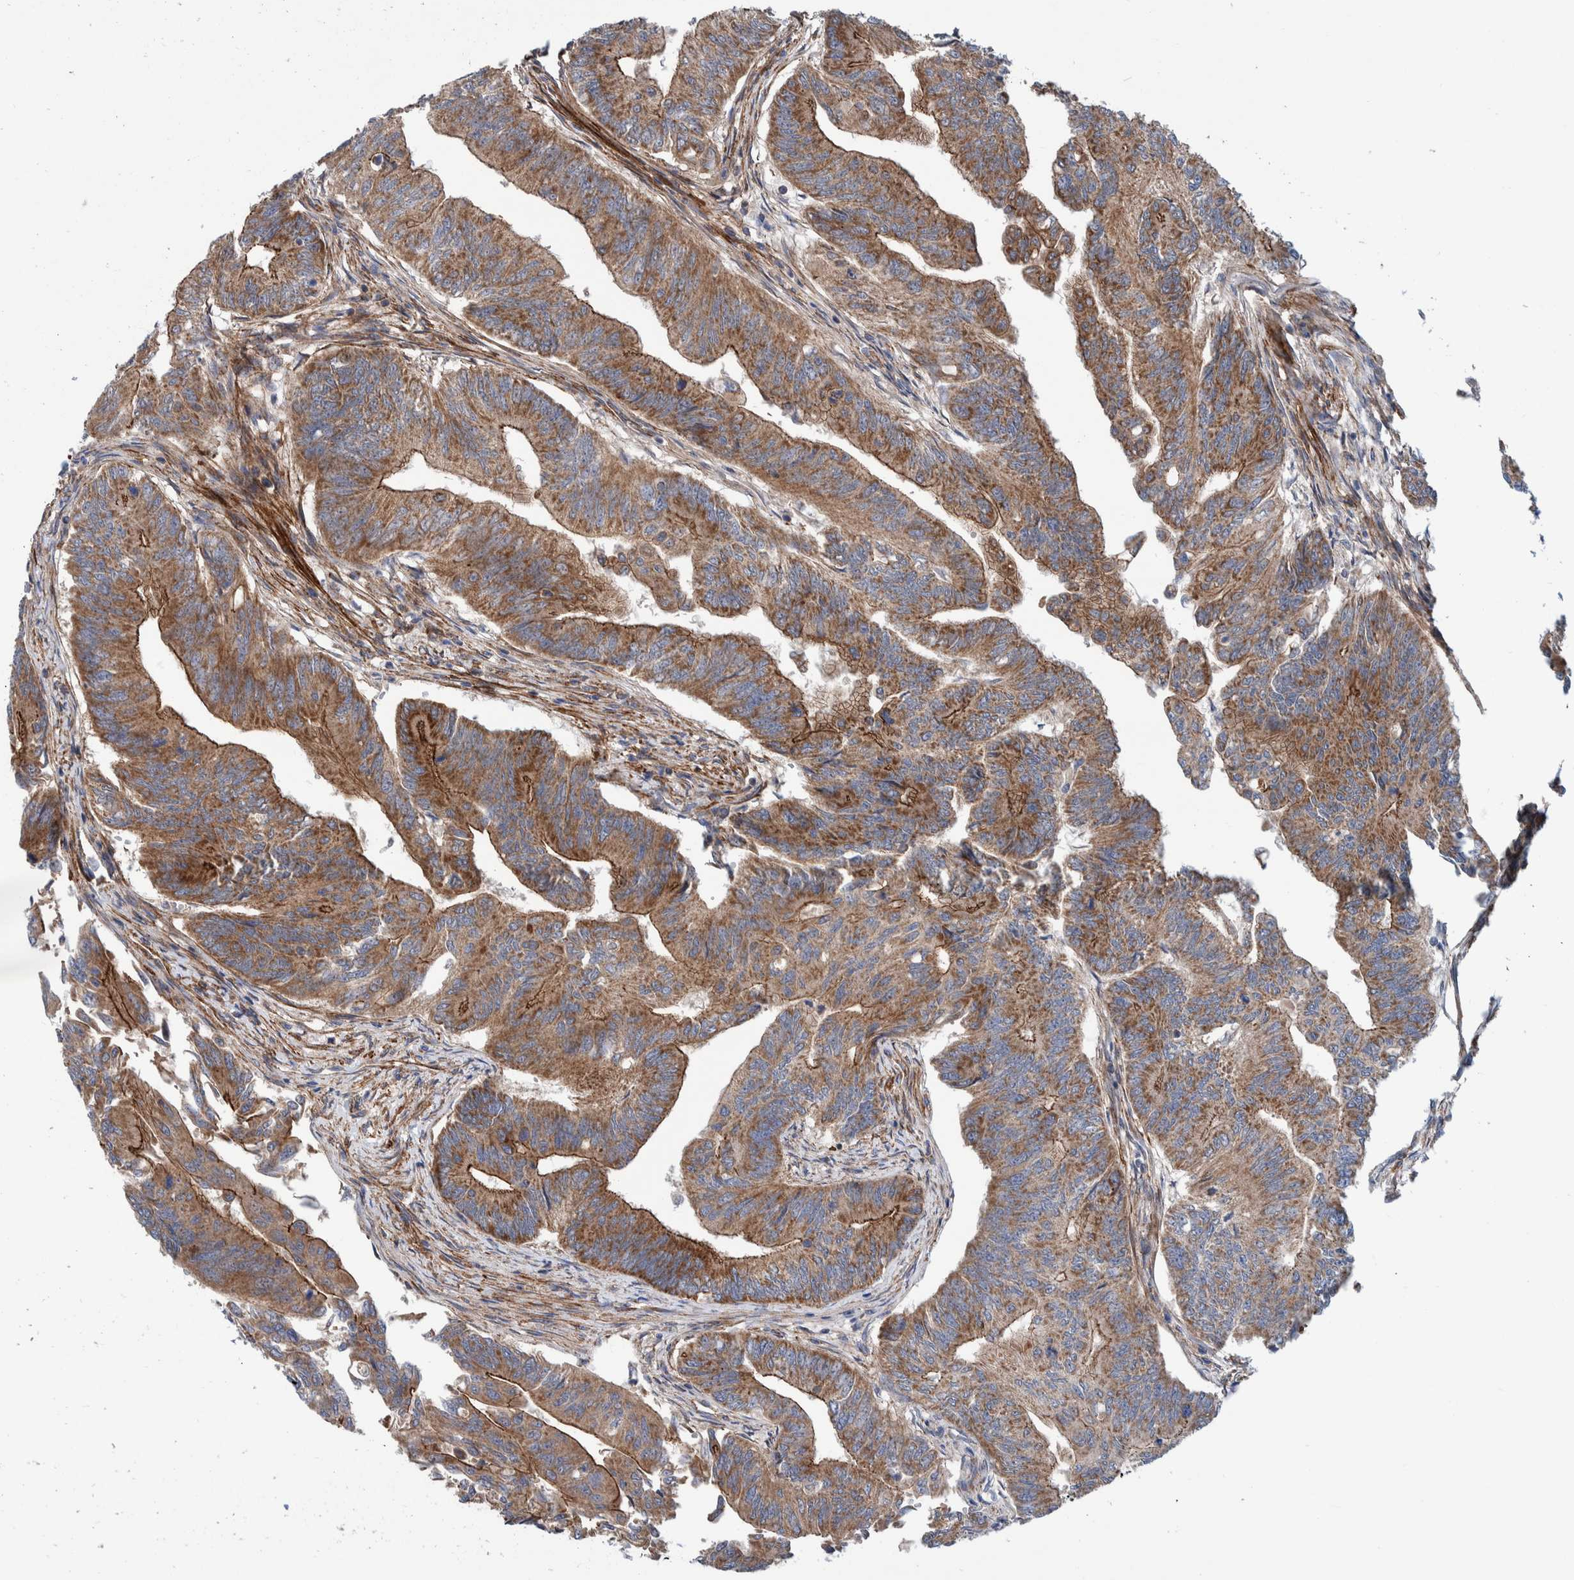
{"staining": {"intensity": "moderate", "quantity": ">75%", "location": "cytoplasmic/membranous"}, "tissue": "colorectal cancer", "cell_type": "Tumor cells", "image_type": "cancer", "snomed": [{"axis": "morphology", "description": "Adenoma, NOS"}, {"axis": "morphology", "description": "Adenocarcinoma, NOS"}, {"axis": "topography", "description": "Colon"}], "caption": "Moderate cytoplasmic/membranous protein expression is present in approximately >75% of tumor cells in colorectal cancer.", "gene": "SLC25A10", "patient": {"sex": "male", "age": 79}}